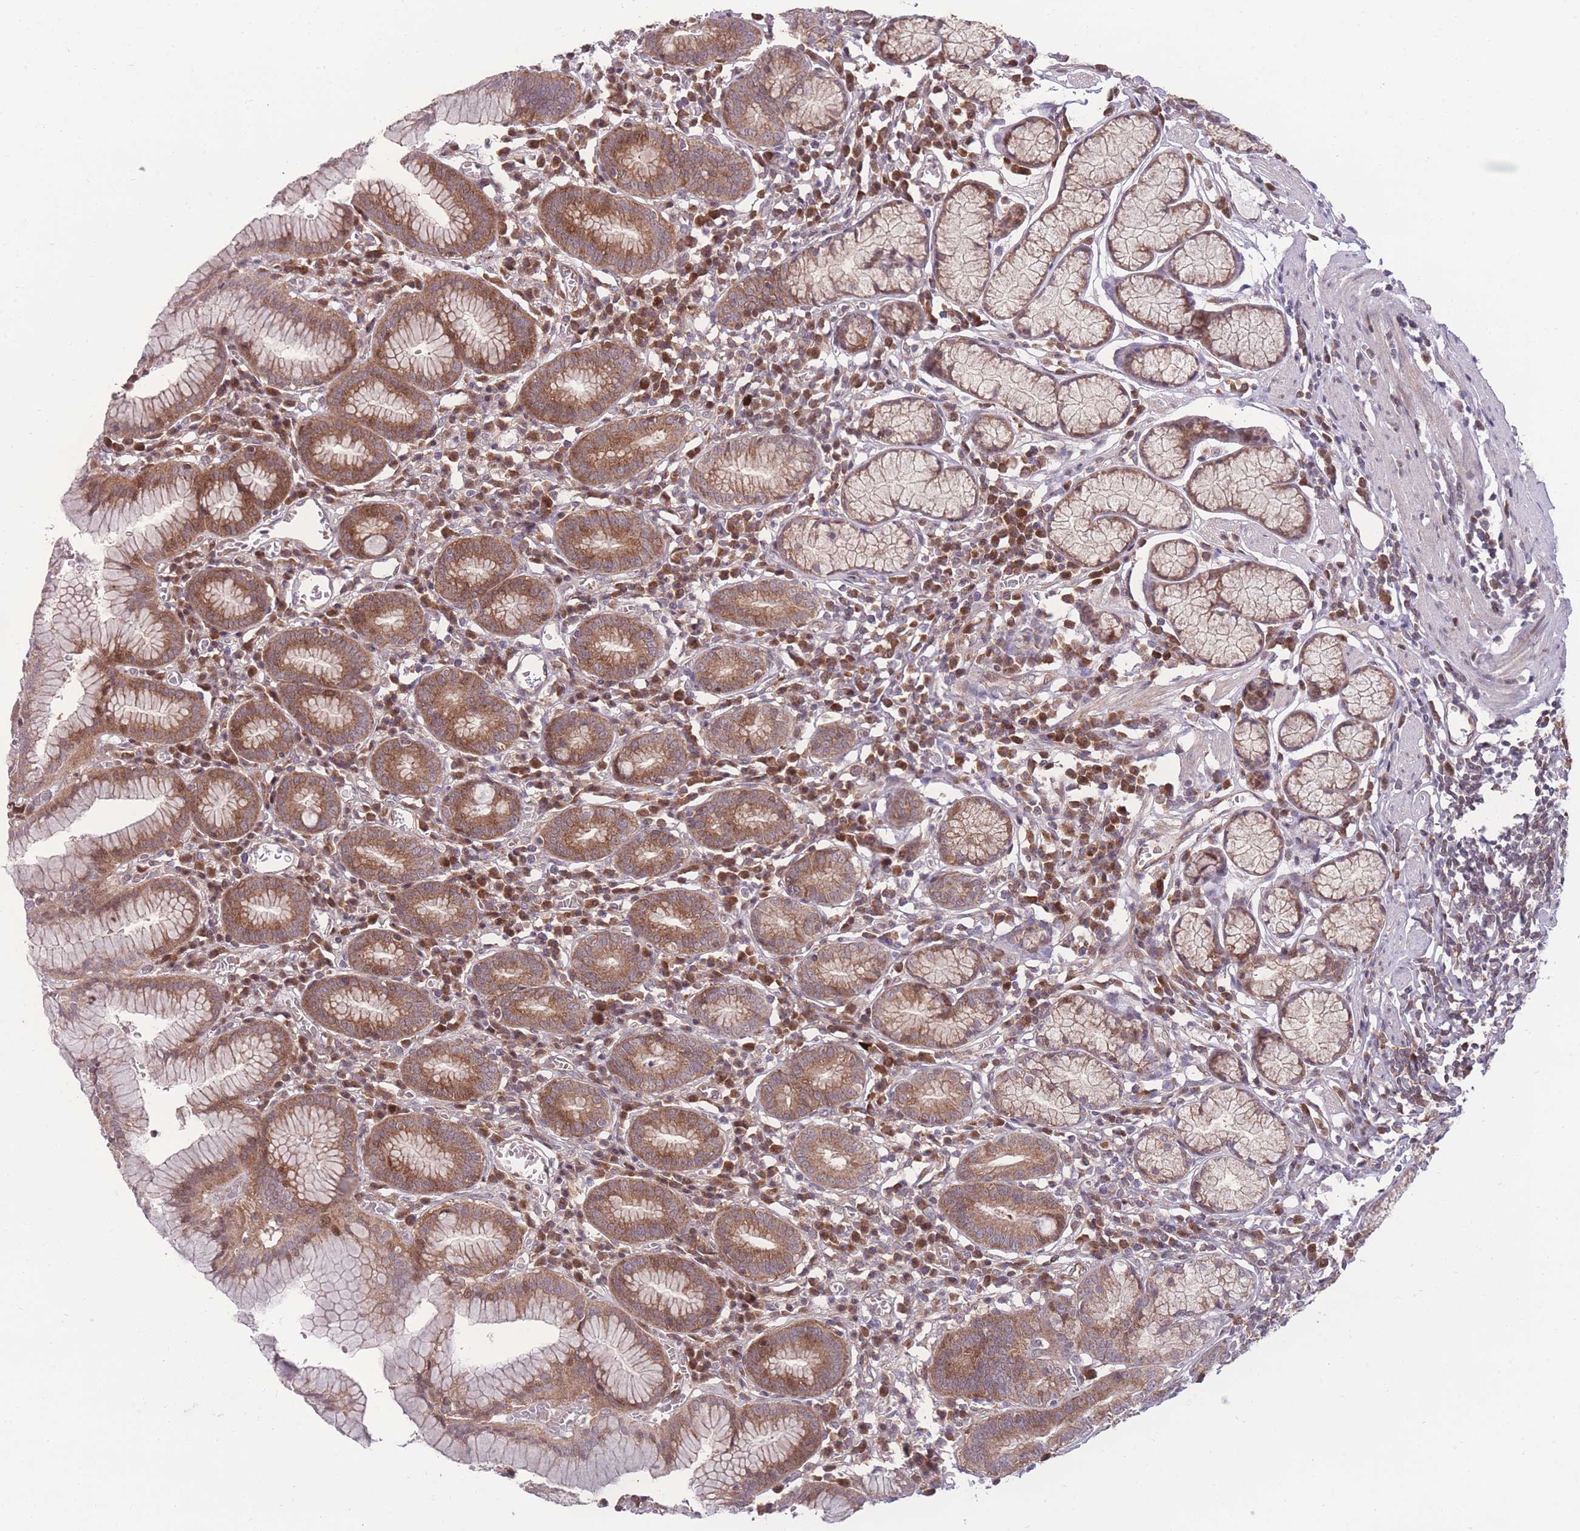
{"staining": {"intensity": "moderate", "quantity": ">75%", "location": "cytoplasmic/membranous"}, "tissue": "stomach", "cell_type": "Glandular cells", "image_type": "normal", "snomed": [{"axis": "morphology", "description": "Normal tissue, NOS"}, {"axis": "topography", "description": "Stomach"}], "caption": "Protein expression analysis of benign stomach reveals moderate cytoplasmic/membranous expression in about >75% of glandular cells. (IHC, brightfield microscopy, high magnification).", "gene": "RIC8A", "patient": {"sex": "male", "age": 55}}